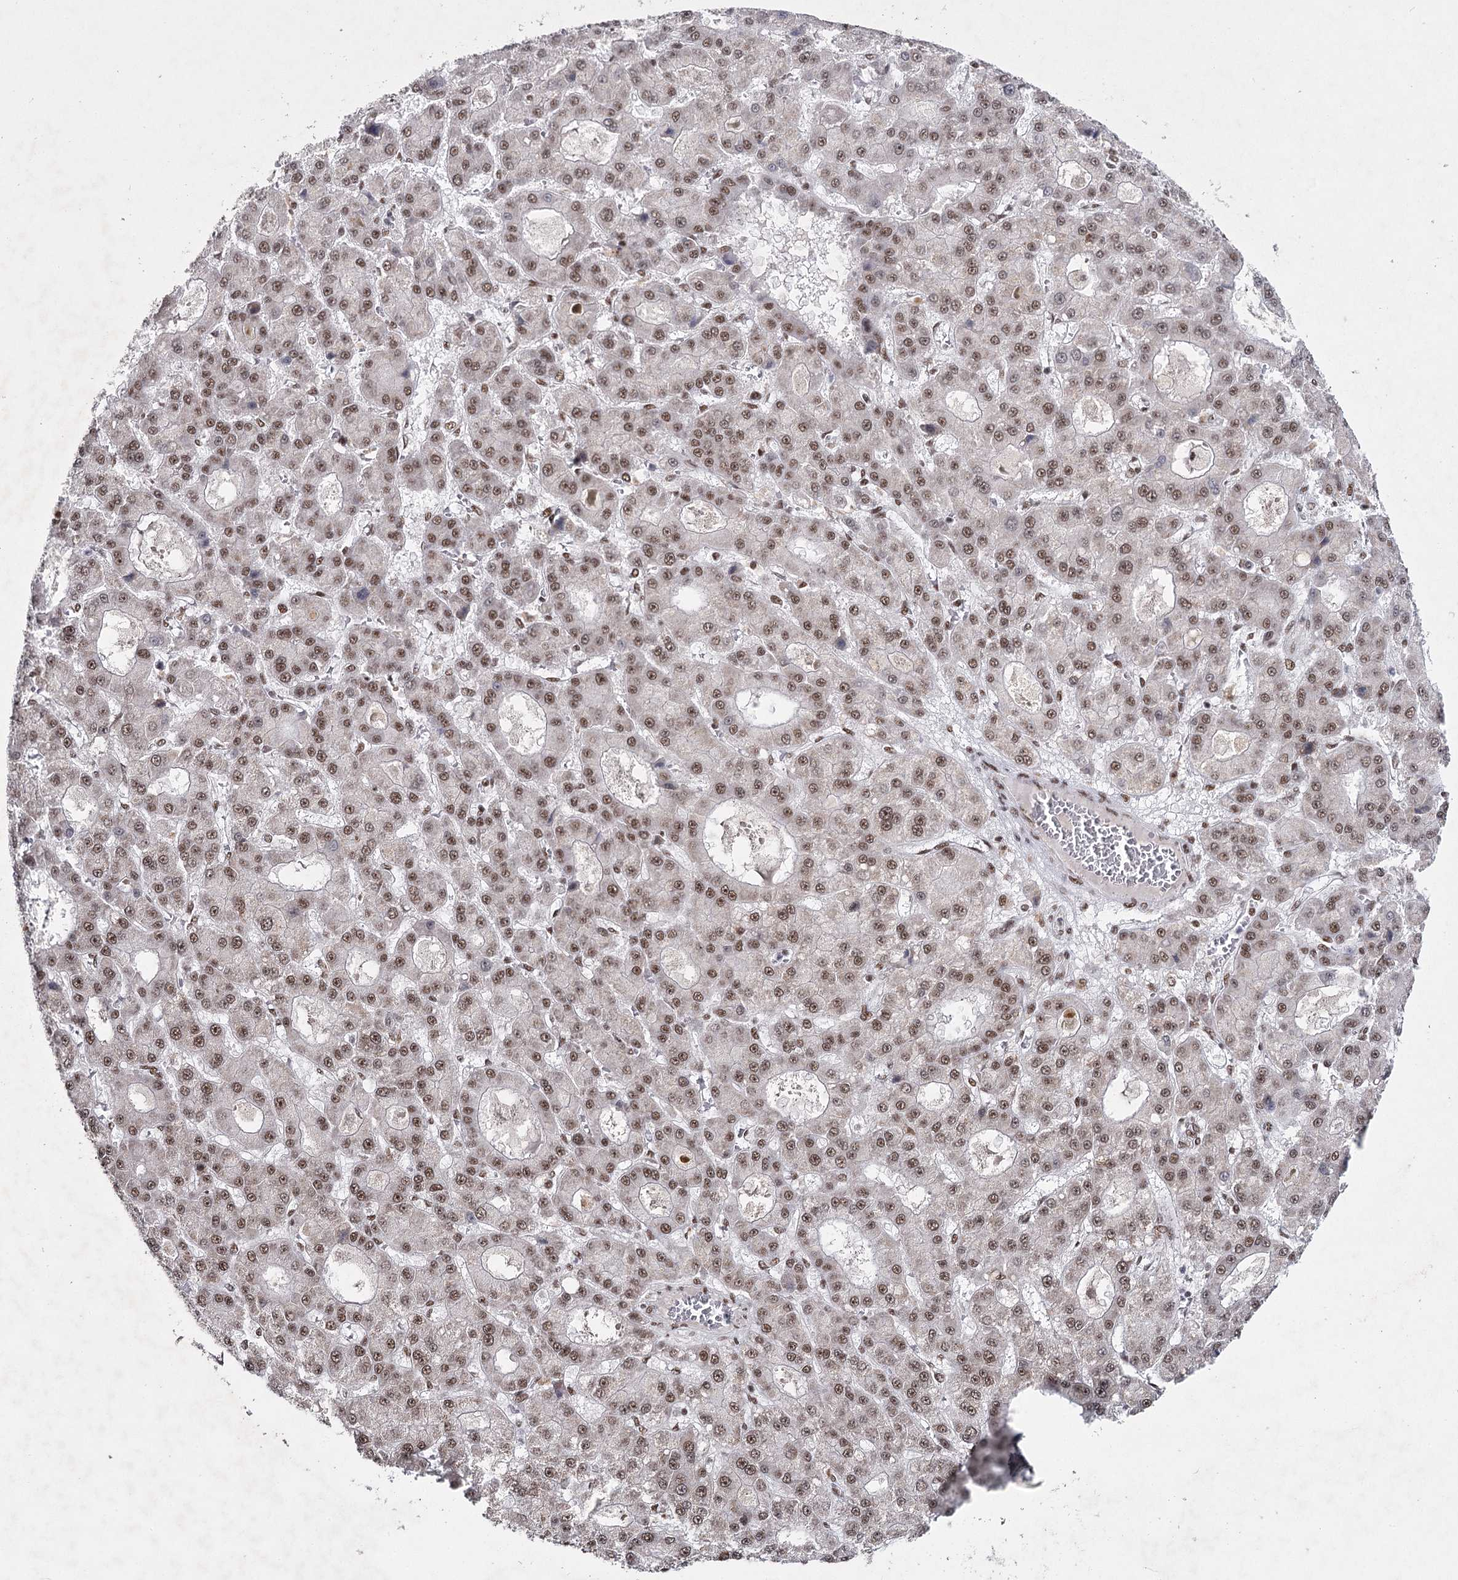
{"staining": {"intensity": "moderate", "quantity": ">75%", "location": "nuclear"}, "tissue": "liver cancer", "cell_type": "Tumor cells", "image_type": "cancer", "snomed": [{"axis": "morphology", "description": "Carcinoma, Hepatocellular, NOS"}, {"axis": "topography", "description": "Liver"}], "caption": "The micrograph shows staining of hepatocellular carcinoma (liver), revealing moderate nuclear protein staining (brown color) within tumor cells.", "gene": "SCAF8", "patient": {"sex": "male", "age": 70}}